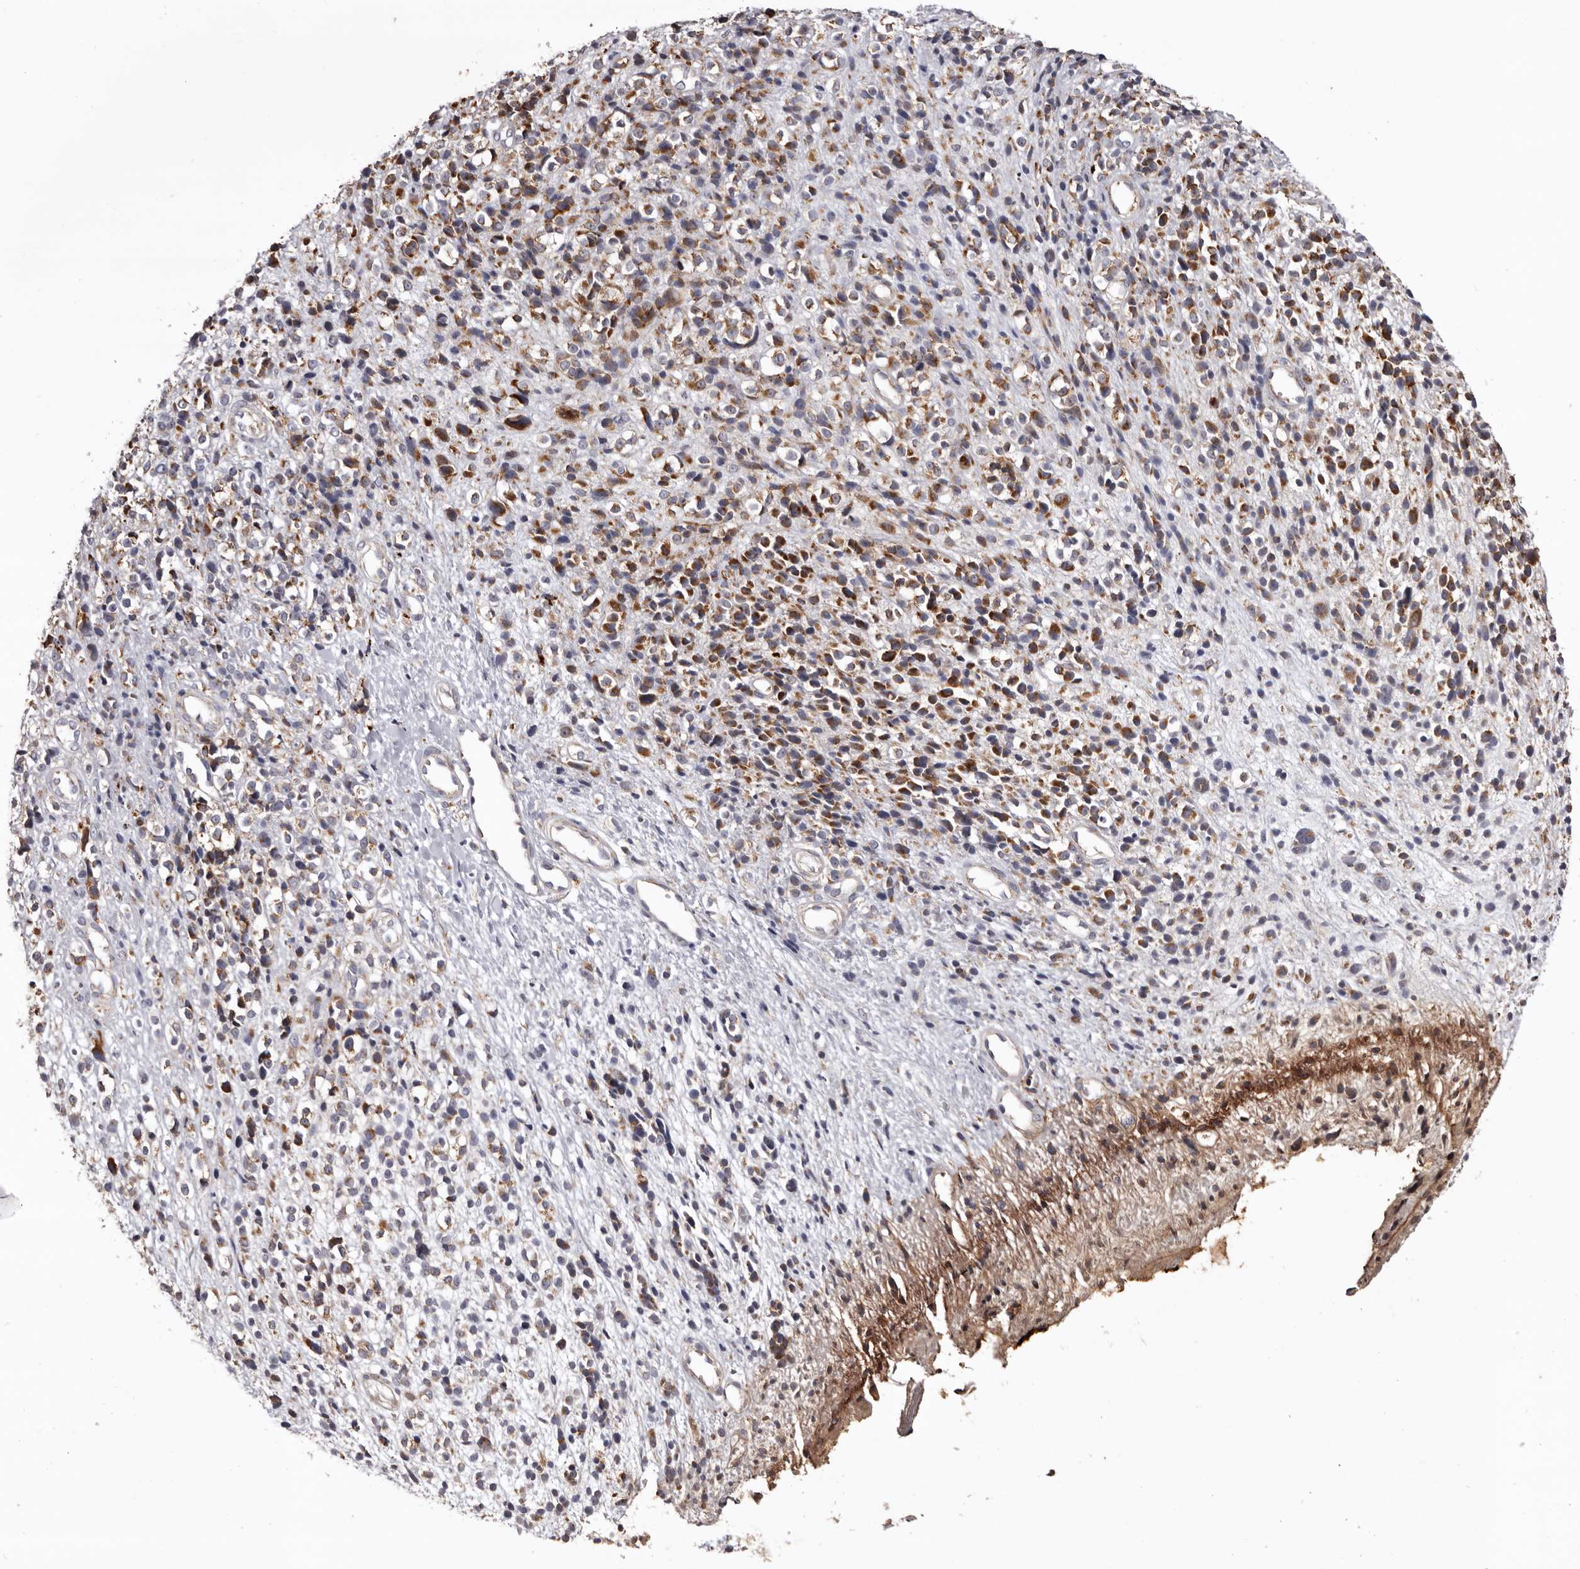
{"staining": {"intensity": "moderate", "quantity": ">75%", "location": "cytoplasmic/membranous"}, "tissue": "melanoma", "cell_type": "Tumor cells", "image_type": "cancer", "snomed": [{"axis": "morphology", "description": "Malignant melanoma, NOS"}, {"axis": "topography", "description": "Skin"}], "caption": "IHC image of human malignant melanoma stained for a protein (brown), which reveals medium levels of moderate cytoplasmic/membranous staining in about >75% of tumor cells.", "gene": "MECR", "patient": {"sex": "female", "age": 55}}